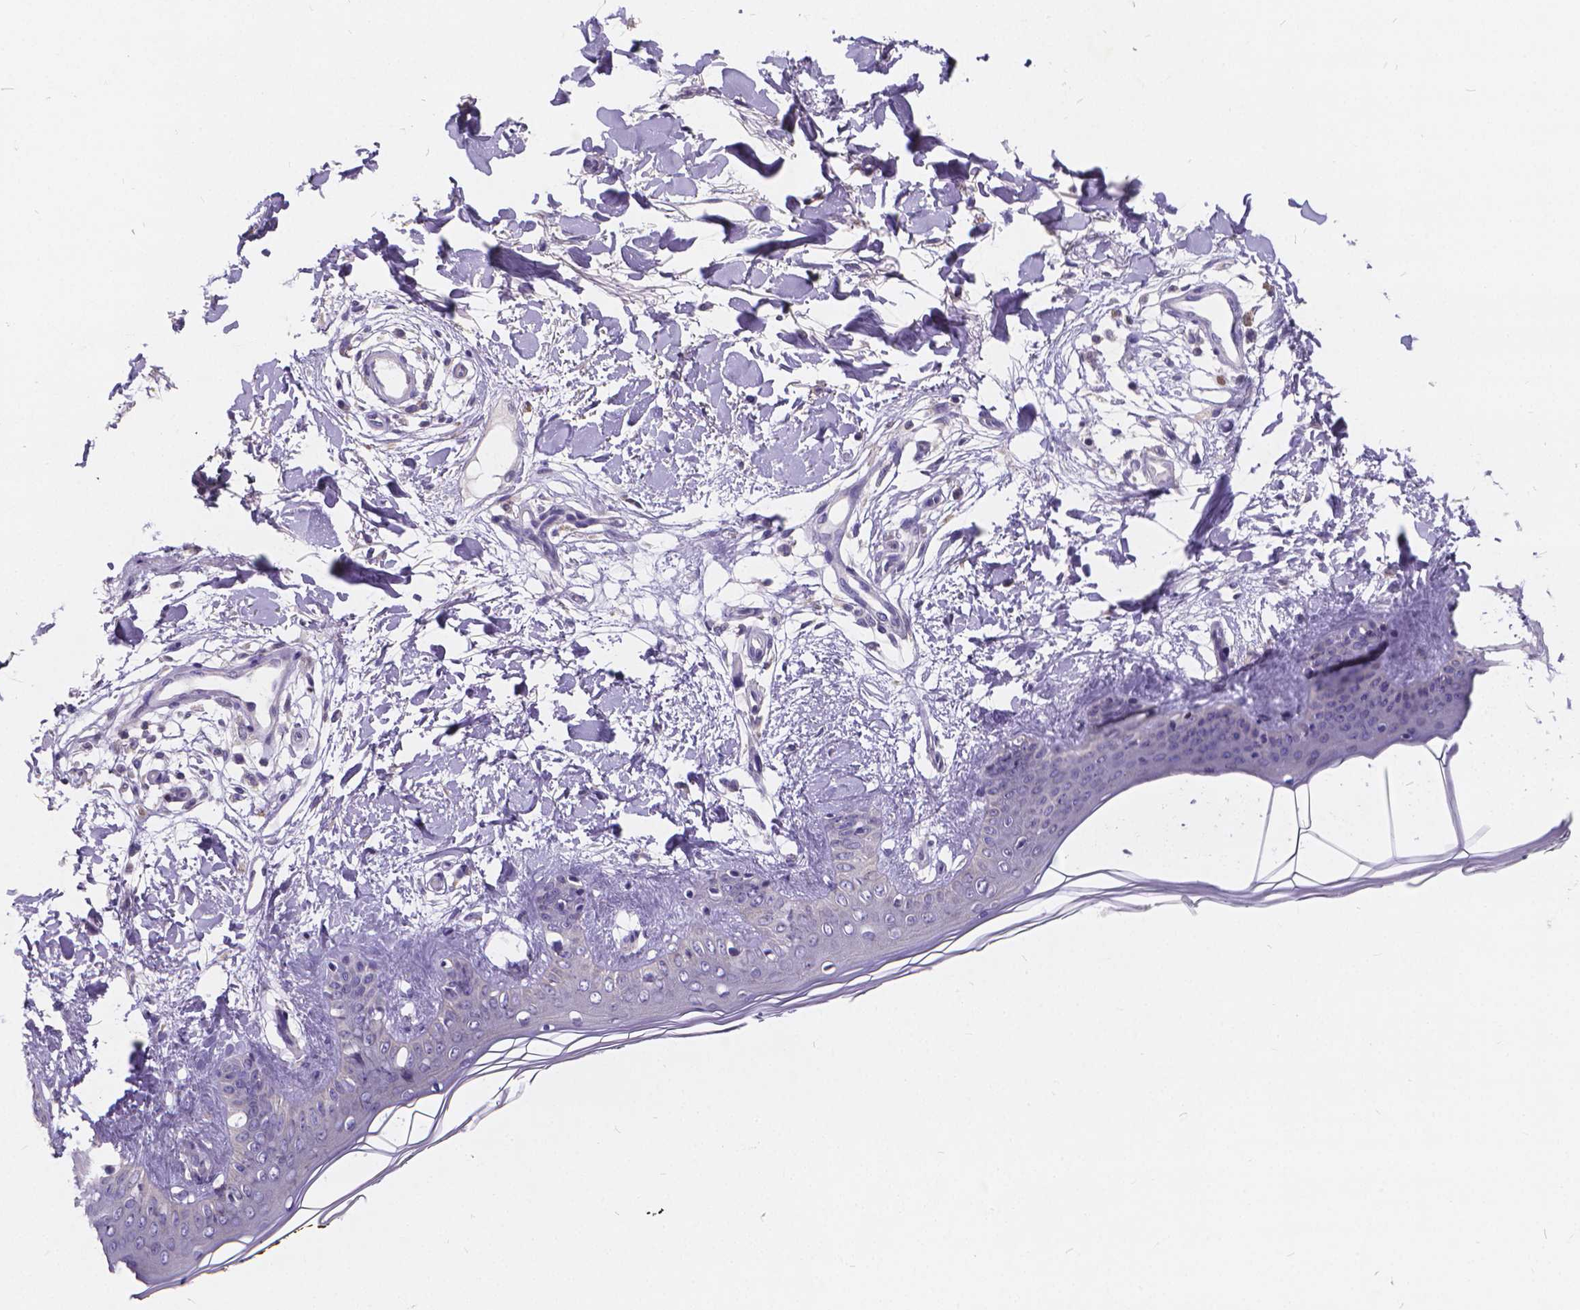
{"staining": {"intensity": "negative", "quantity": "none", "location": "none"}, "tissue": "skin", "cell_type": "Fibroblasts", "image_type": "normal", "snomed": [{"axis": "morphology", "description": "Normal tissue, NOS"}, {"axis": "topography", "description": "Skin"}], "caption": "Immunohistochemistry of unremarkable human skin demonstrates no positivity in fibroblasts. (Immunohistochemistry (ihc), brightfield microscopy, high magnification).", "gene": "GLRB", "patient": {"sex": "female", "age": 34}}